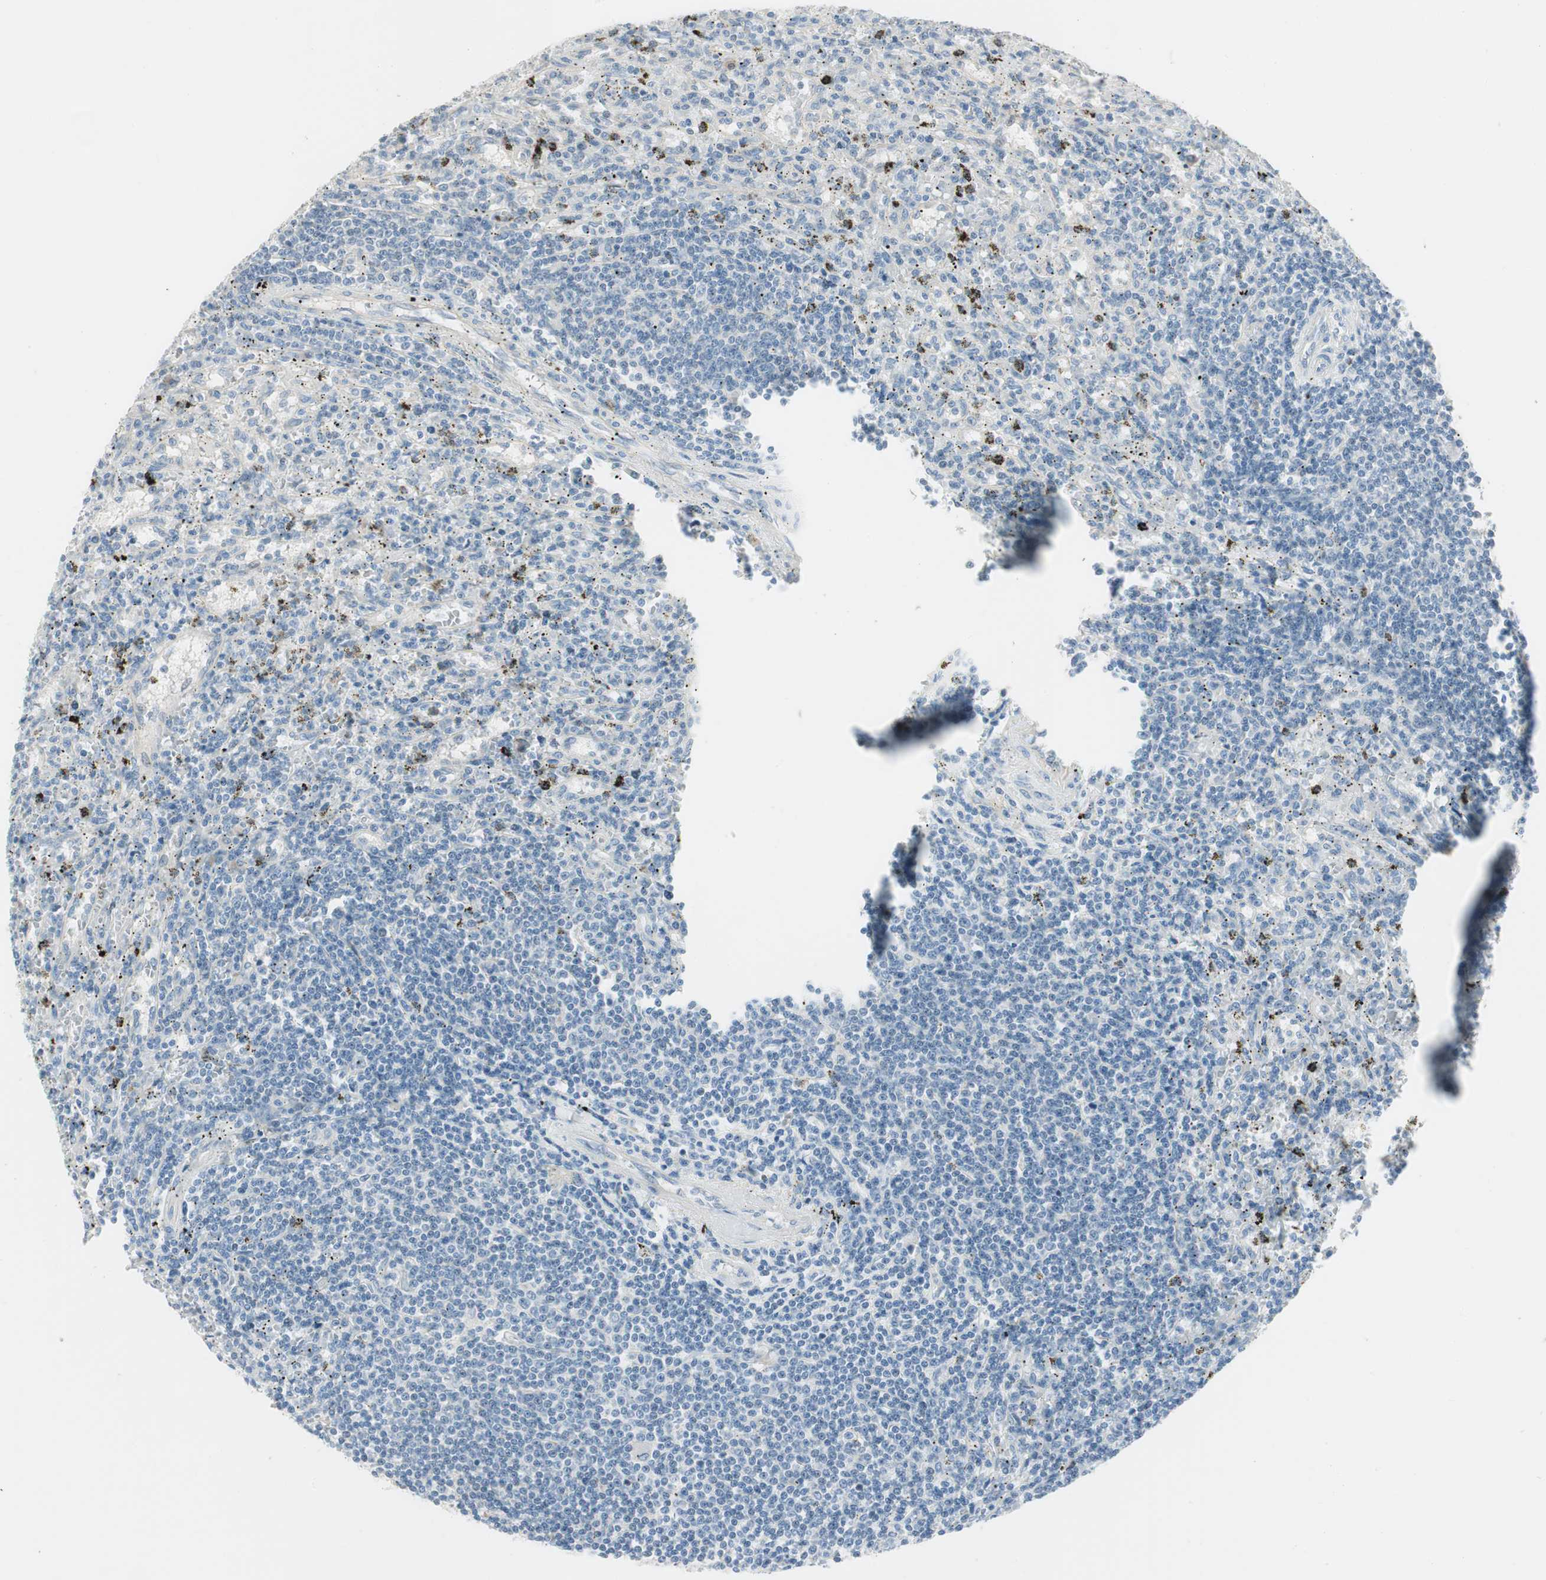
{"staining": {"intensity": "negative", "quantity": "none", "location": "none"}, "tissue": "lymphoma", "cell_type": "Tumor cells", "image_type": "cancer", "snomed": [{"axis": "morphology", "description": "Malignant lymphoma, non-Hodgkin's type, Low grade"}, {"axis": "topography", "description": "Spleen"}], "caption": "Tumor cells show no significant protein staining in lymphoma. The staining was performed using DAB (3,3'-diaminobenzidine) to visualize the protein expression in brown, while the nuclei were stained in blue with hematoxylin (Magnification: 20x).", "gene": "SPINK4", "patient": {"sex": "male", "age": 76}}